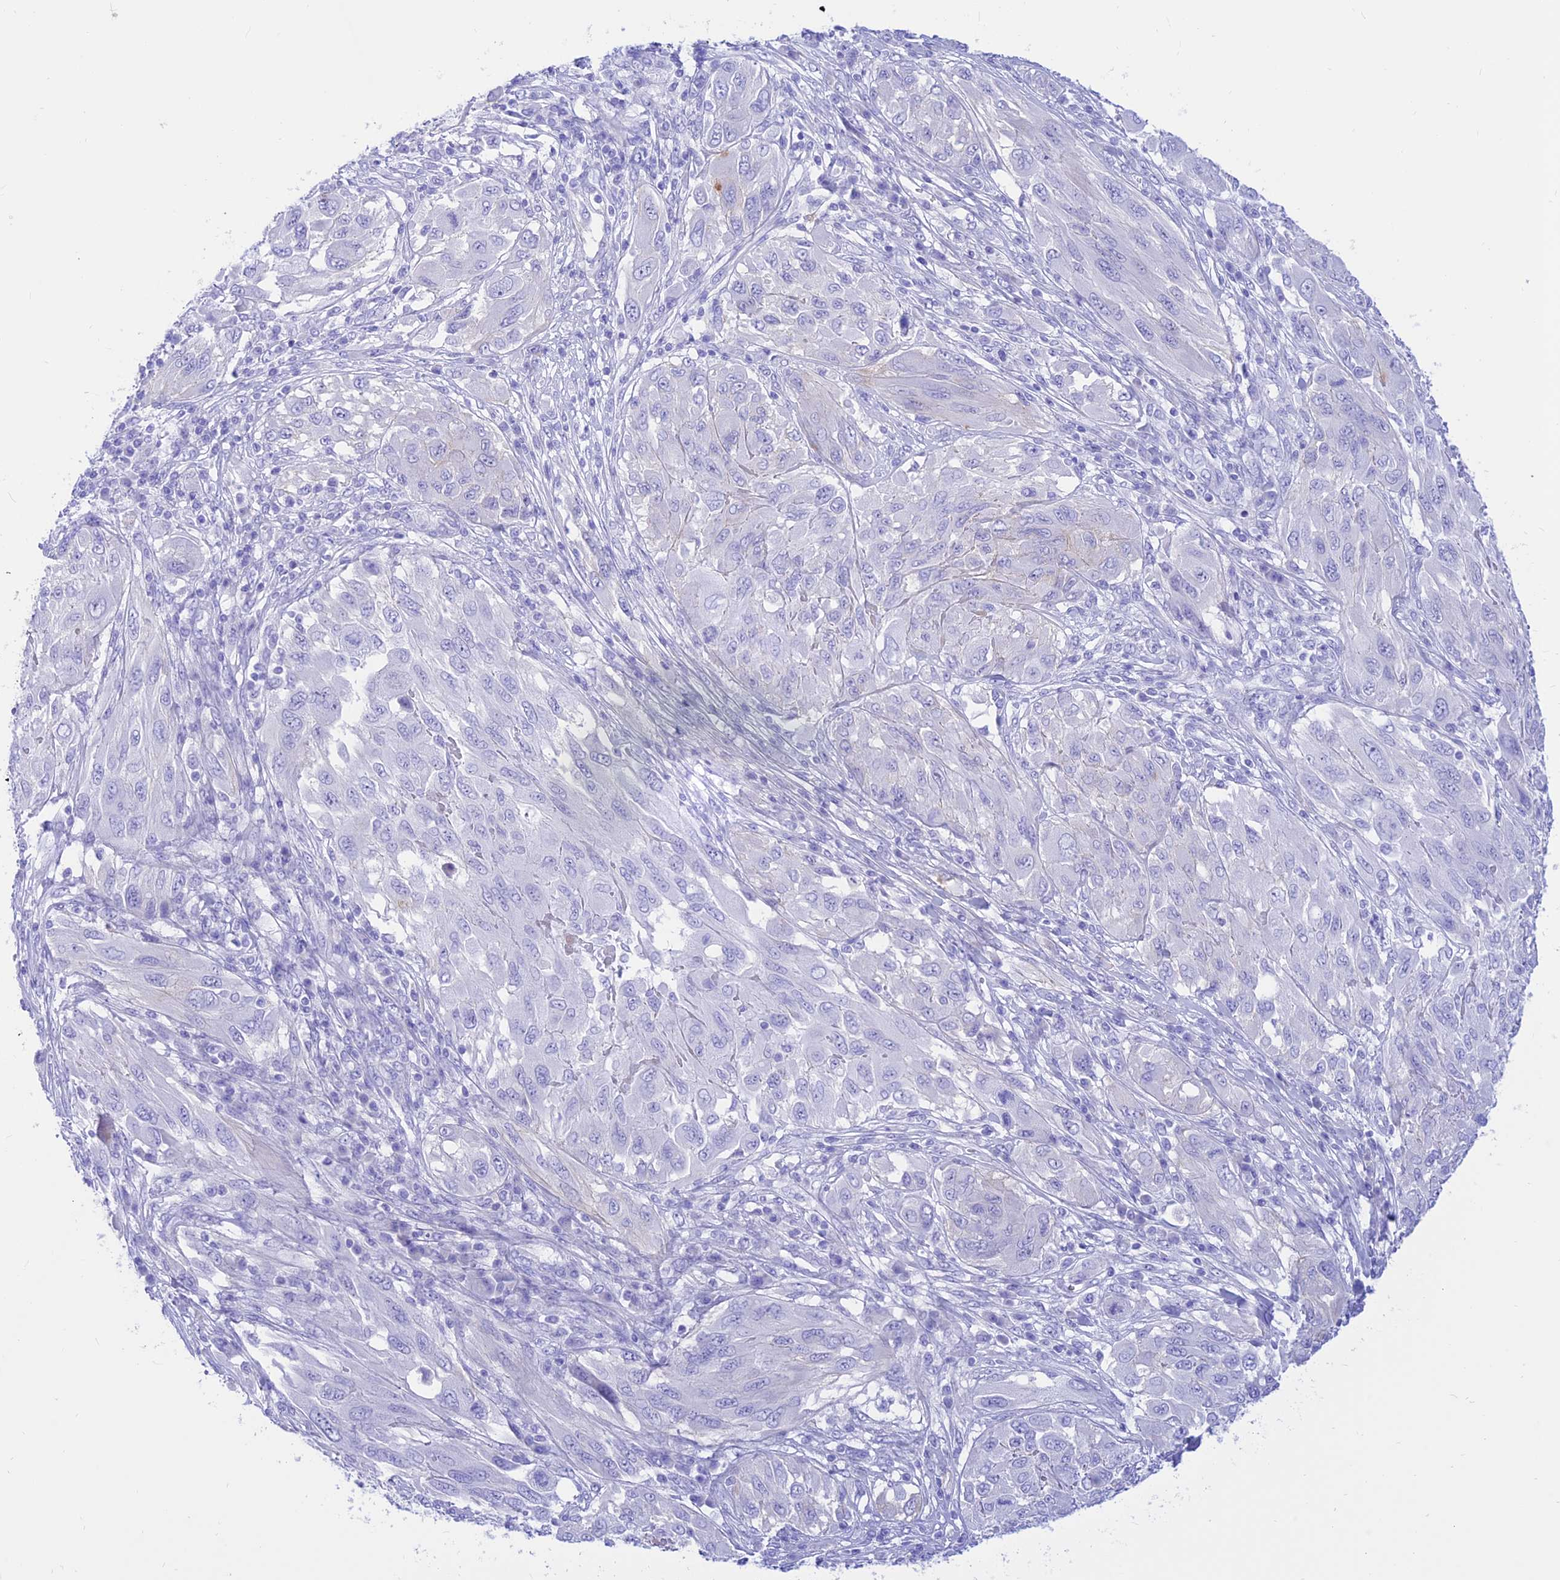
{"staining": {"intensity": "negative", "quantity": "none", "location": "none"}, "tissue": "melanoma", "cell_type": "Tumor cells", "image_type": "cancer", "snomed": [{"axis": "morphology", "description": "Malignant melanoma, NOS"}, {"axis": "topography", "description": "Skin"}], "caption": "Immunohistochemistry (IHC) micrograph of malignant melanoma stained for a protein (brown), which shows no staining in tumor cells.", "gene": "PRNP", "patient": {"sex": "female", "age": 91}}